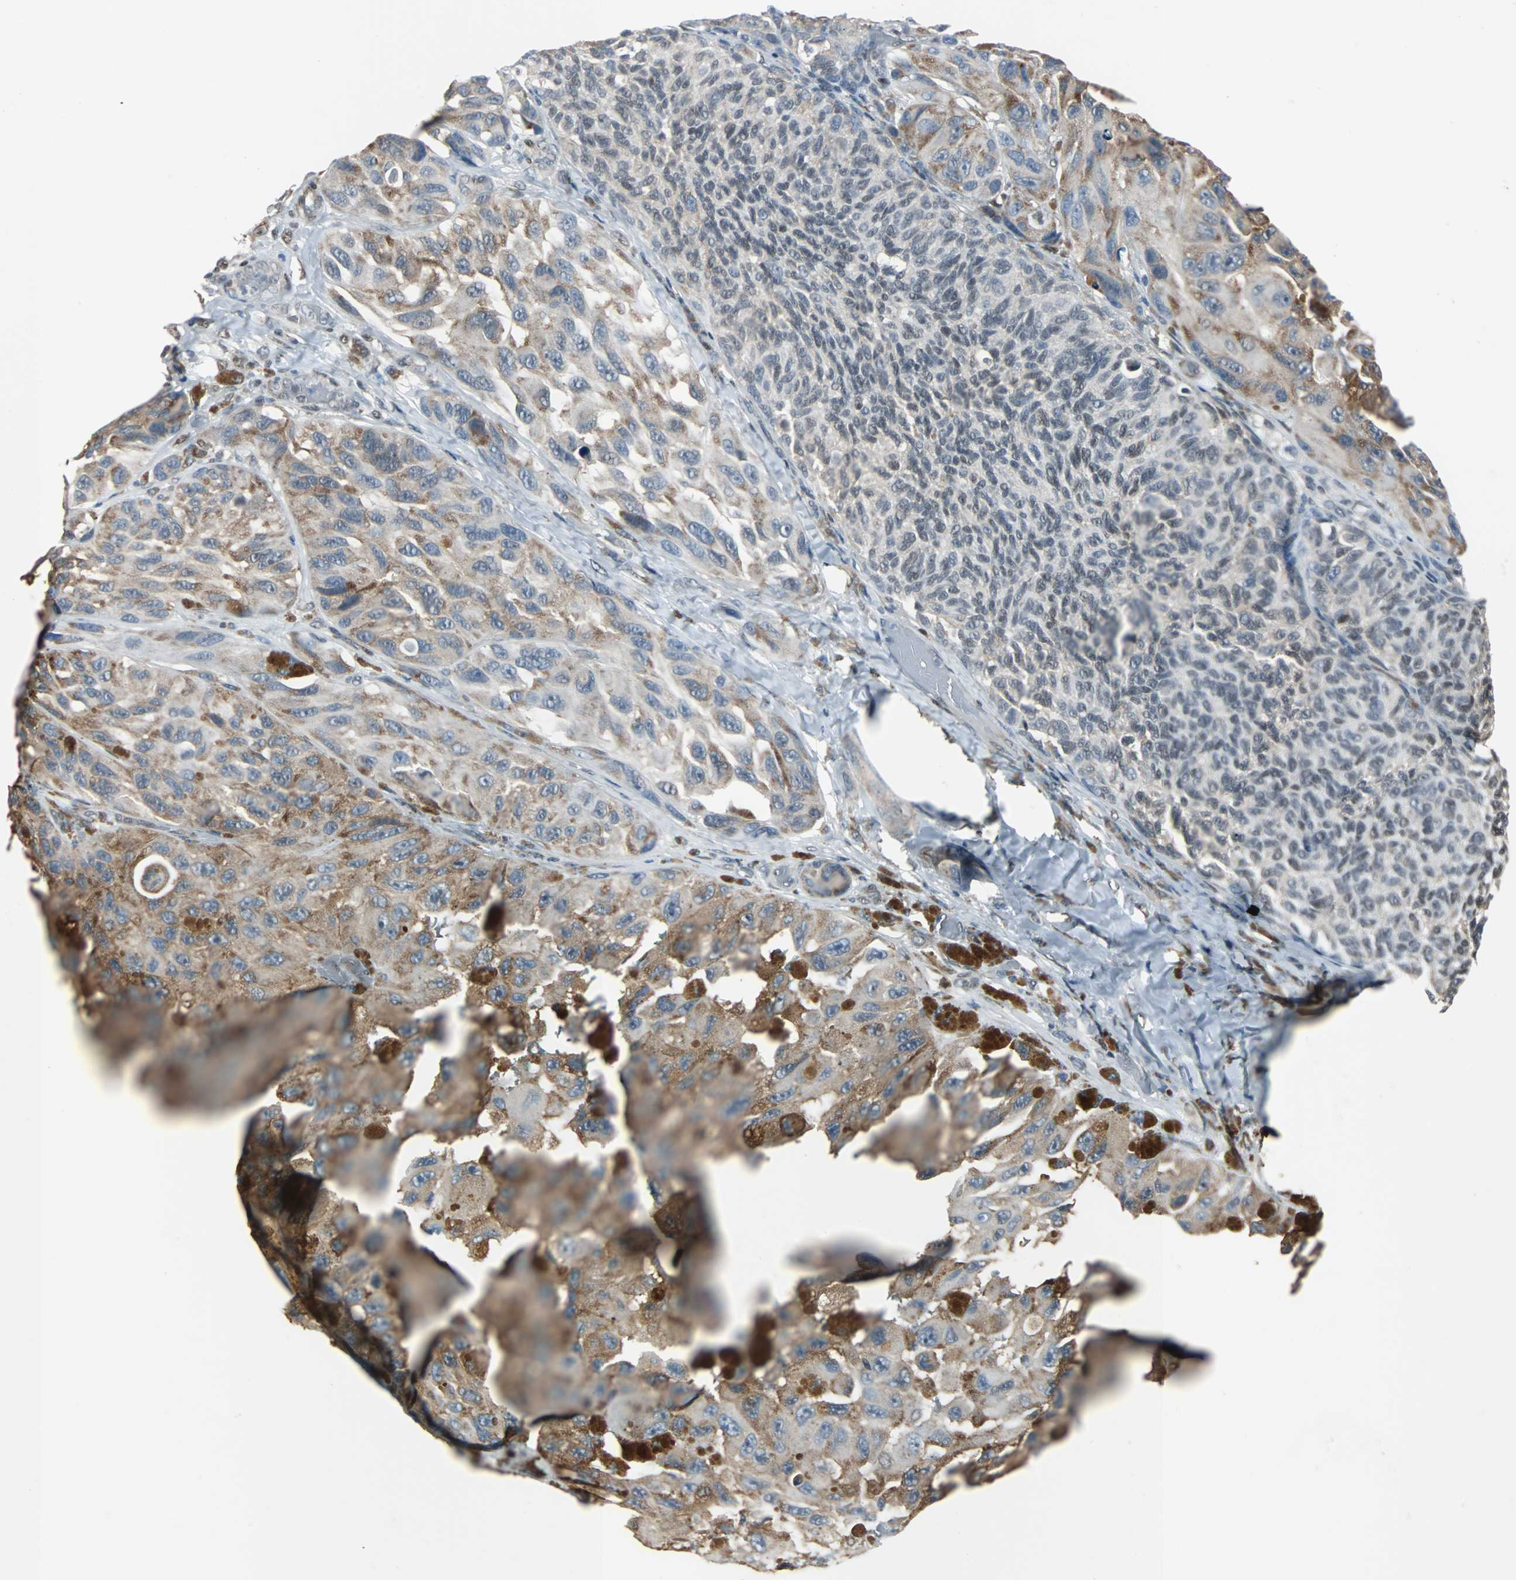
{"staining": {"intensity": "moderate", "quantity": ">75%", "location": "cytoplasmic/membranous"}, "tissue": "melanoma", "cell_type": "Tumor cells", "image_type": "cancer", "snomed": [{"axis": "morphology", "description": "Malignant melanoma, NOS"}, {"axis": "topography", "description": "Skin"}], "caption": "Immunohistochemistry photomicrograph of melanoma stained for a protein (brown), which exhibits medium levels of moderate cytoplasmic/membranous positivity in about >75% of tumor cells.", "gene": "ZHX2", "patient": {"sex": "female", "age": 73}}